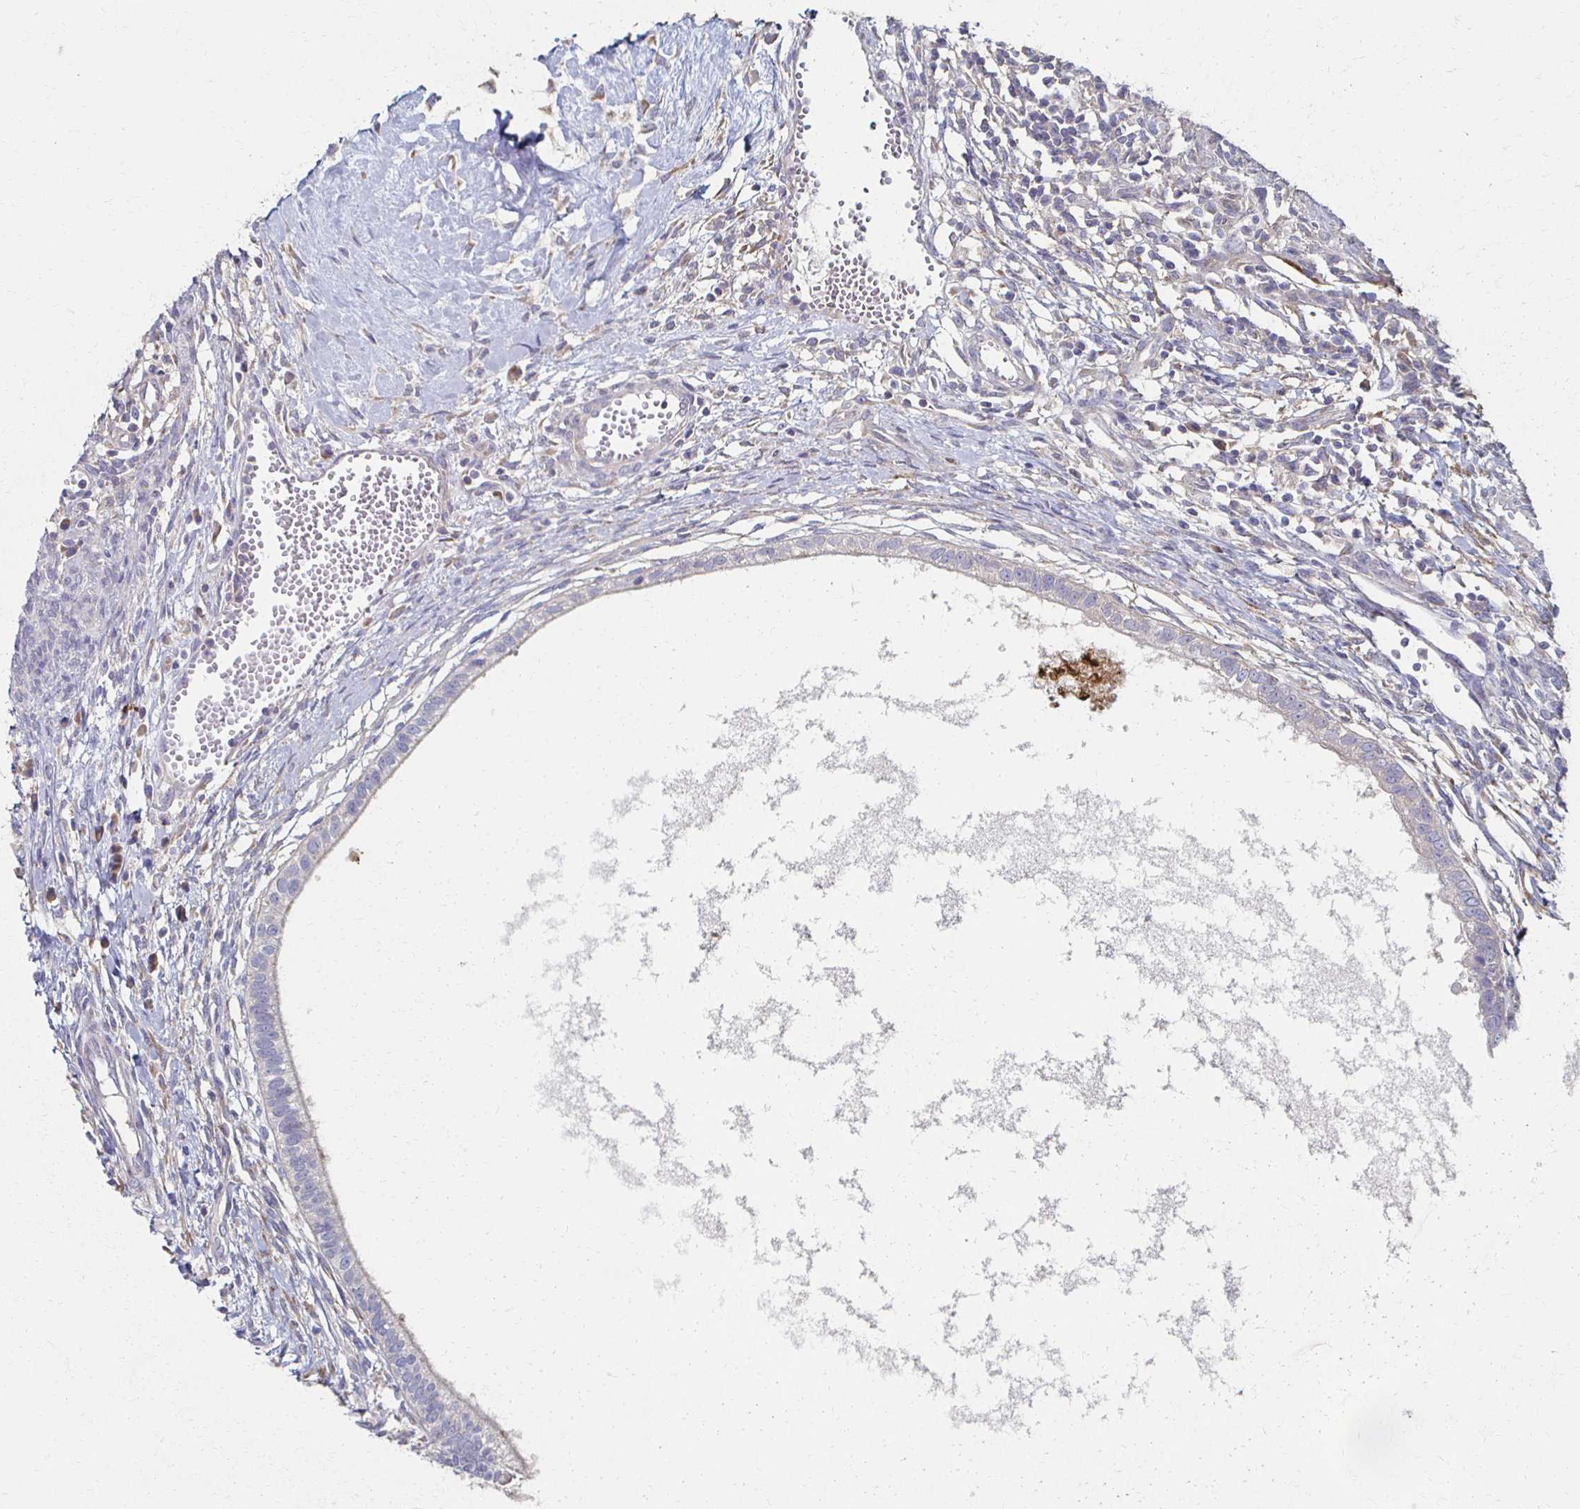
{"staining": {"intensity": "negative", "quantity": "none", "location": "none"}, "tissue": "testis cancer", "cell_type": "Tumor cells", "image_type": "cancer", "snomed": [{"axis": "morphology", "description": "Carcinoma, Embryonal, NOS"}, {"axis": "topography", "description": "Testis"}], "caption": "An image of testis cancer (embryonal carcinoma) stained for a protein exhibits no brown staining in tumor cells.", "gene": "CX3CR1", "patient": {"sex": "male", "age": 37}}